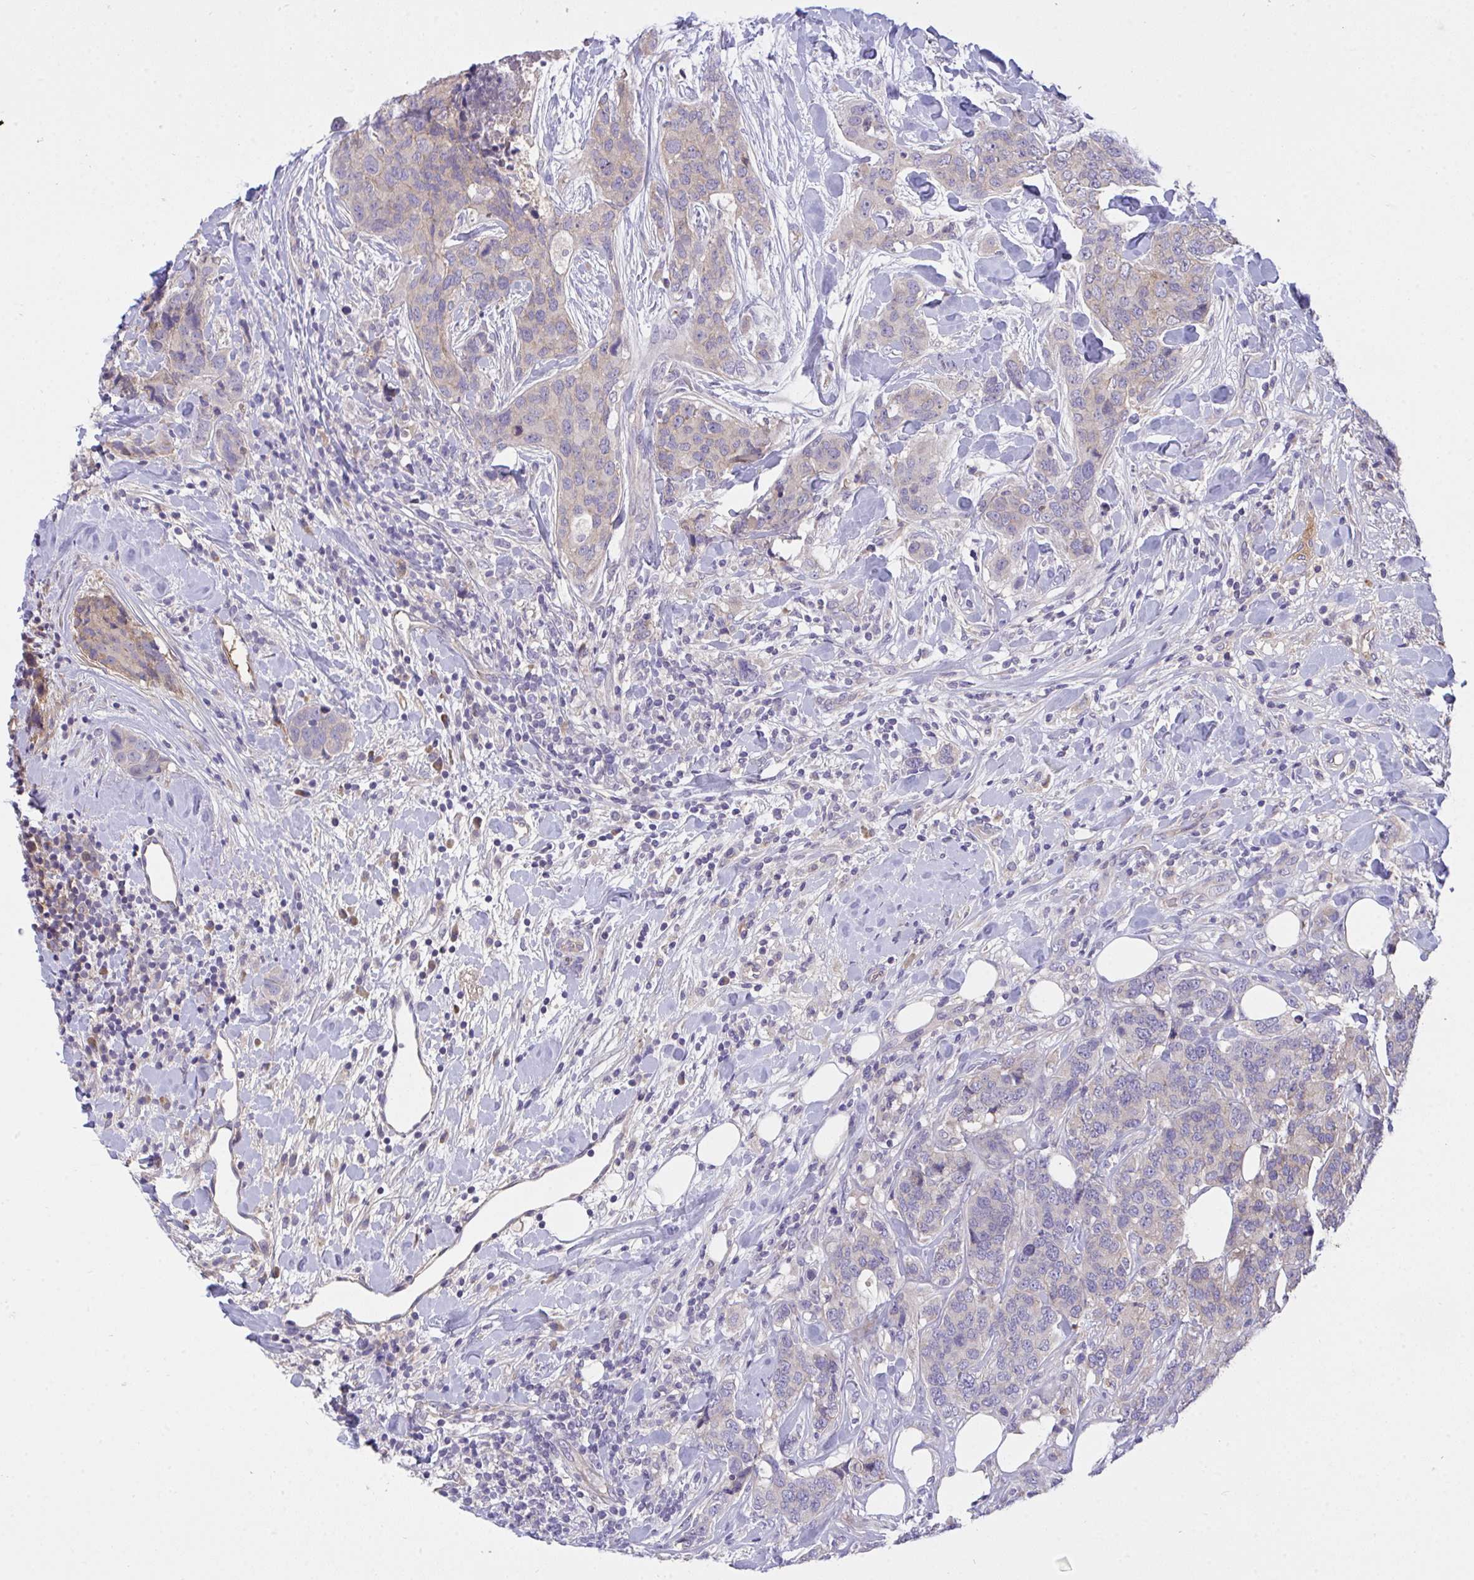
{"staining": {"intensity": "weak", "quantity": "<25%", "location": "cytoplasmic/membranous"}, "tissue": "breast cancer", "cell_type": "Tumor cells", "image_type": "cancer", "snomed": [{"axis": "morphology", "description": "Lobular carcinoma"}, {"axis": "topography", "description": "Breast"}], "caption": "This is a histopathology image of IHC staining of breast lobular carcinoma, which shows no positivity in tumor cells.", "gene": "ZNF581", "patient": {"sex": "female", "age": 59}}